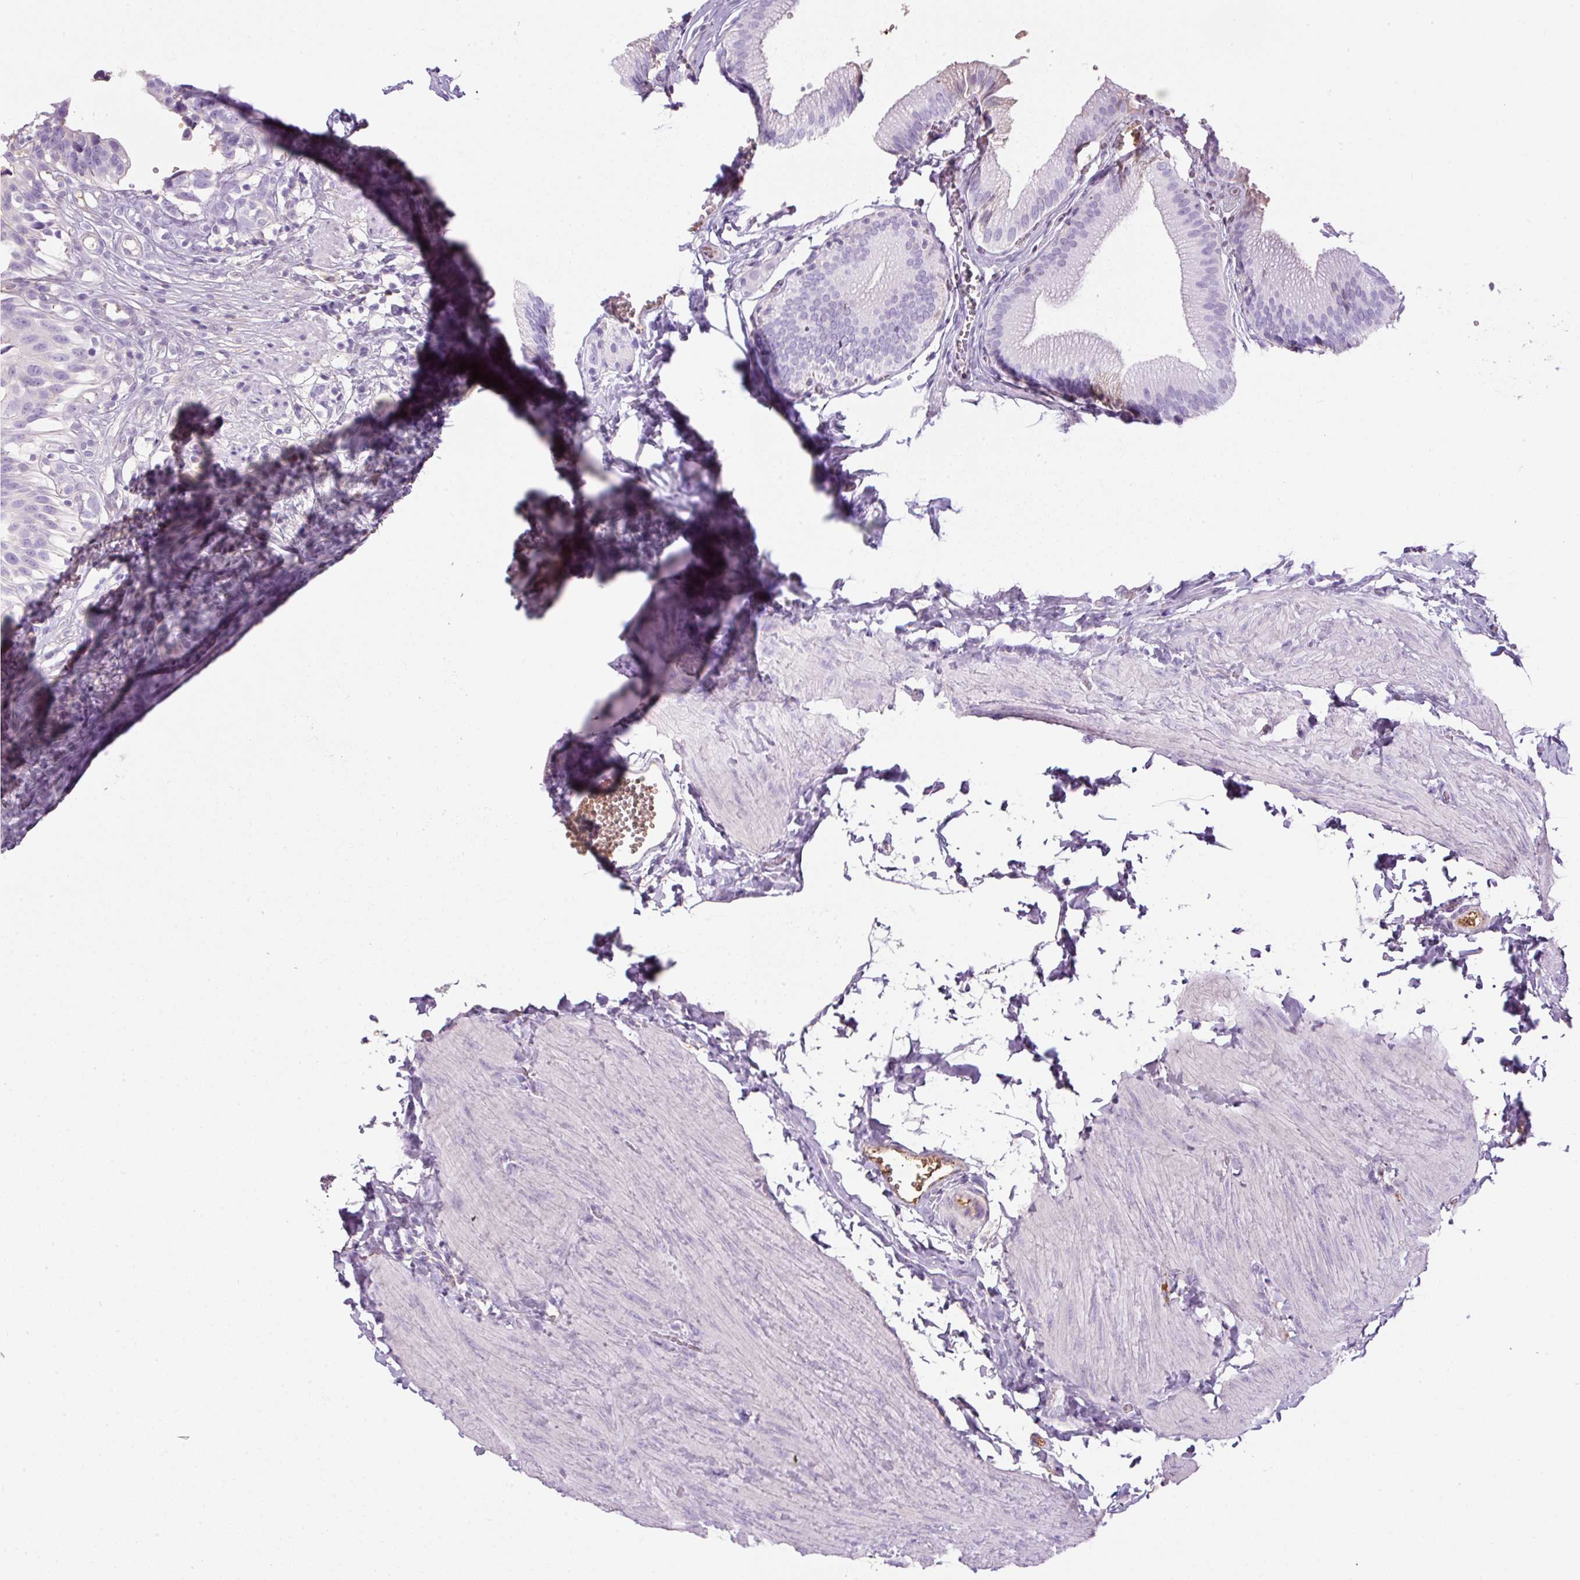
{"staining": {"intensity": "negative", "quantity": "none", "location": "none"}, "tissue": "gallbladder", "cell_type": "Glandular cells", "image_type": "normal", "snomed": [{"axis": "morphology", "description": "Normal tissue, NOS"}, {"axis": "topography", "description": "Gallbladder"}, {"axis": "topography", "description": "Peripheral nerve tissue"}], "caption": "This micrograph is of benign gallbladder stained with immunohistochemistry (IHC) to label a protein in brown with the nuclei are counter-stained blue. There is no positivity in glandular cells. The staining is performed using DAB brown chromogen with nuclei counter-stained in using hematoxylin.", "gene": "APOA1", "patient": {"sex": "male", "age": 17}}